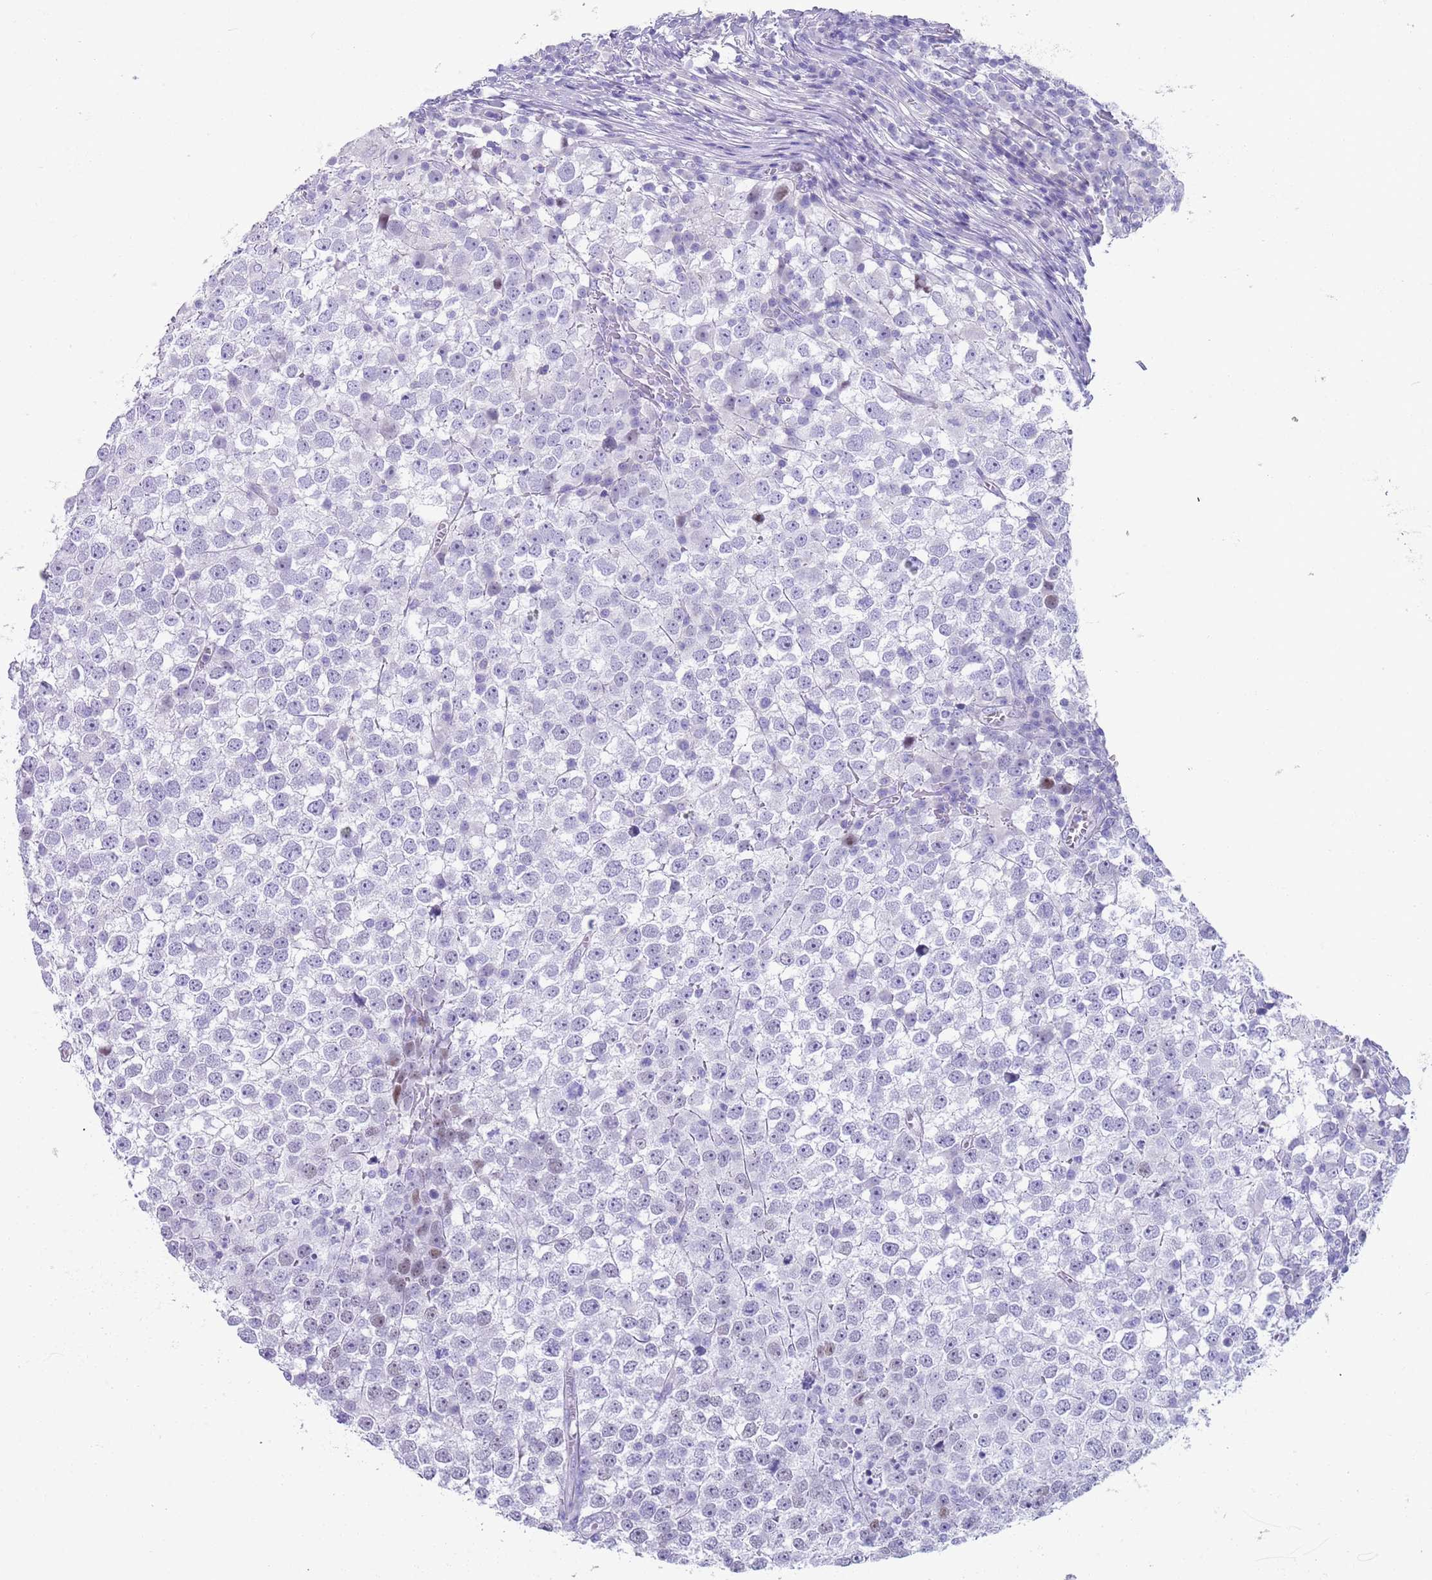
{"staining": {"intensity": "negative", "quantity": "none", "location": "none"}, "tissue": "testis cancer", "cell_type": "Tumor cells", "image_type": "cancer", "snomed": [{"axis": "morphology", "description": "Seminoma, NOS"}, {"axis": "topography", "description": "Testis"}], "caption": "Seminoma (testis) was stained to show a protein in brown. There is no significant expression in tumor cells. (Stains: DAB (3,3'-diaminobenzidine) IHC with hematoxylin counter stain, Microscopy: brightfield microscopy at high magnification).", "gene": "CPXM2", "patient": {"sex": "male", "age": 65}}